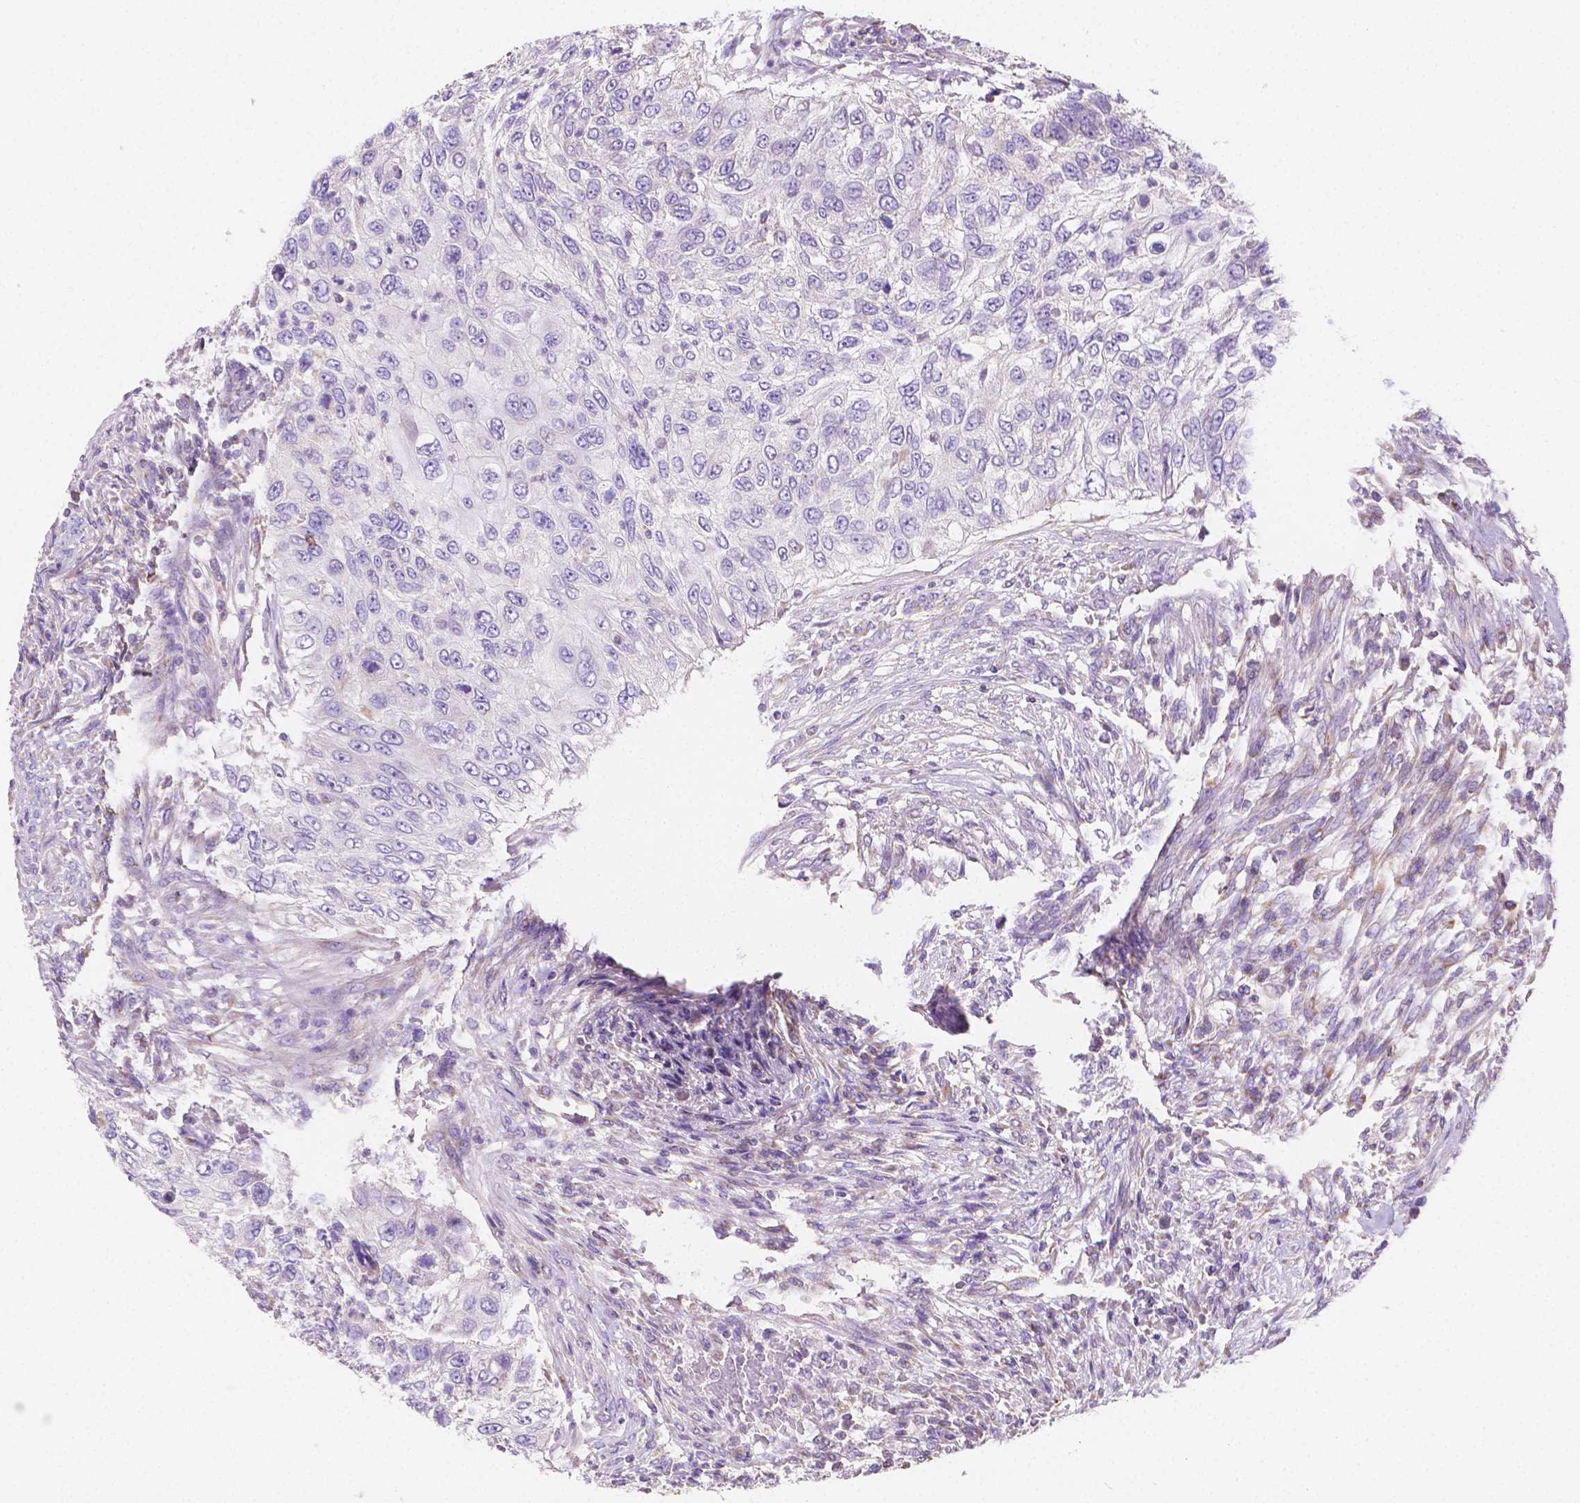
{"staining": {"intensity": "negative", "quantity": "none", "location": "none"}, "tissue": "urothelial cancer", "cell_type": "Tumor cells", "image_type": "cancer", "snomed": [{"axis": "morphology", "description": "Urothelial carcinoma, High grade"}, {"axis": "topography", "description": "Urinary bladder"}], "caption": "Immunohistochemistry micrograph of neoplastic tissue: human urothelial carcinoma (high-grade) stained with DAB shows no significant protein staining in tumor cells.", "gene": "SGTB", "patient": {"sex": "female", "age": 60}}